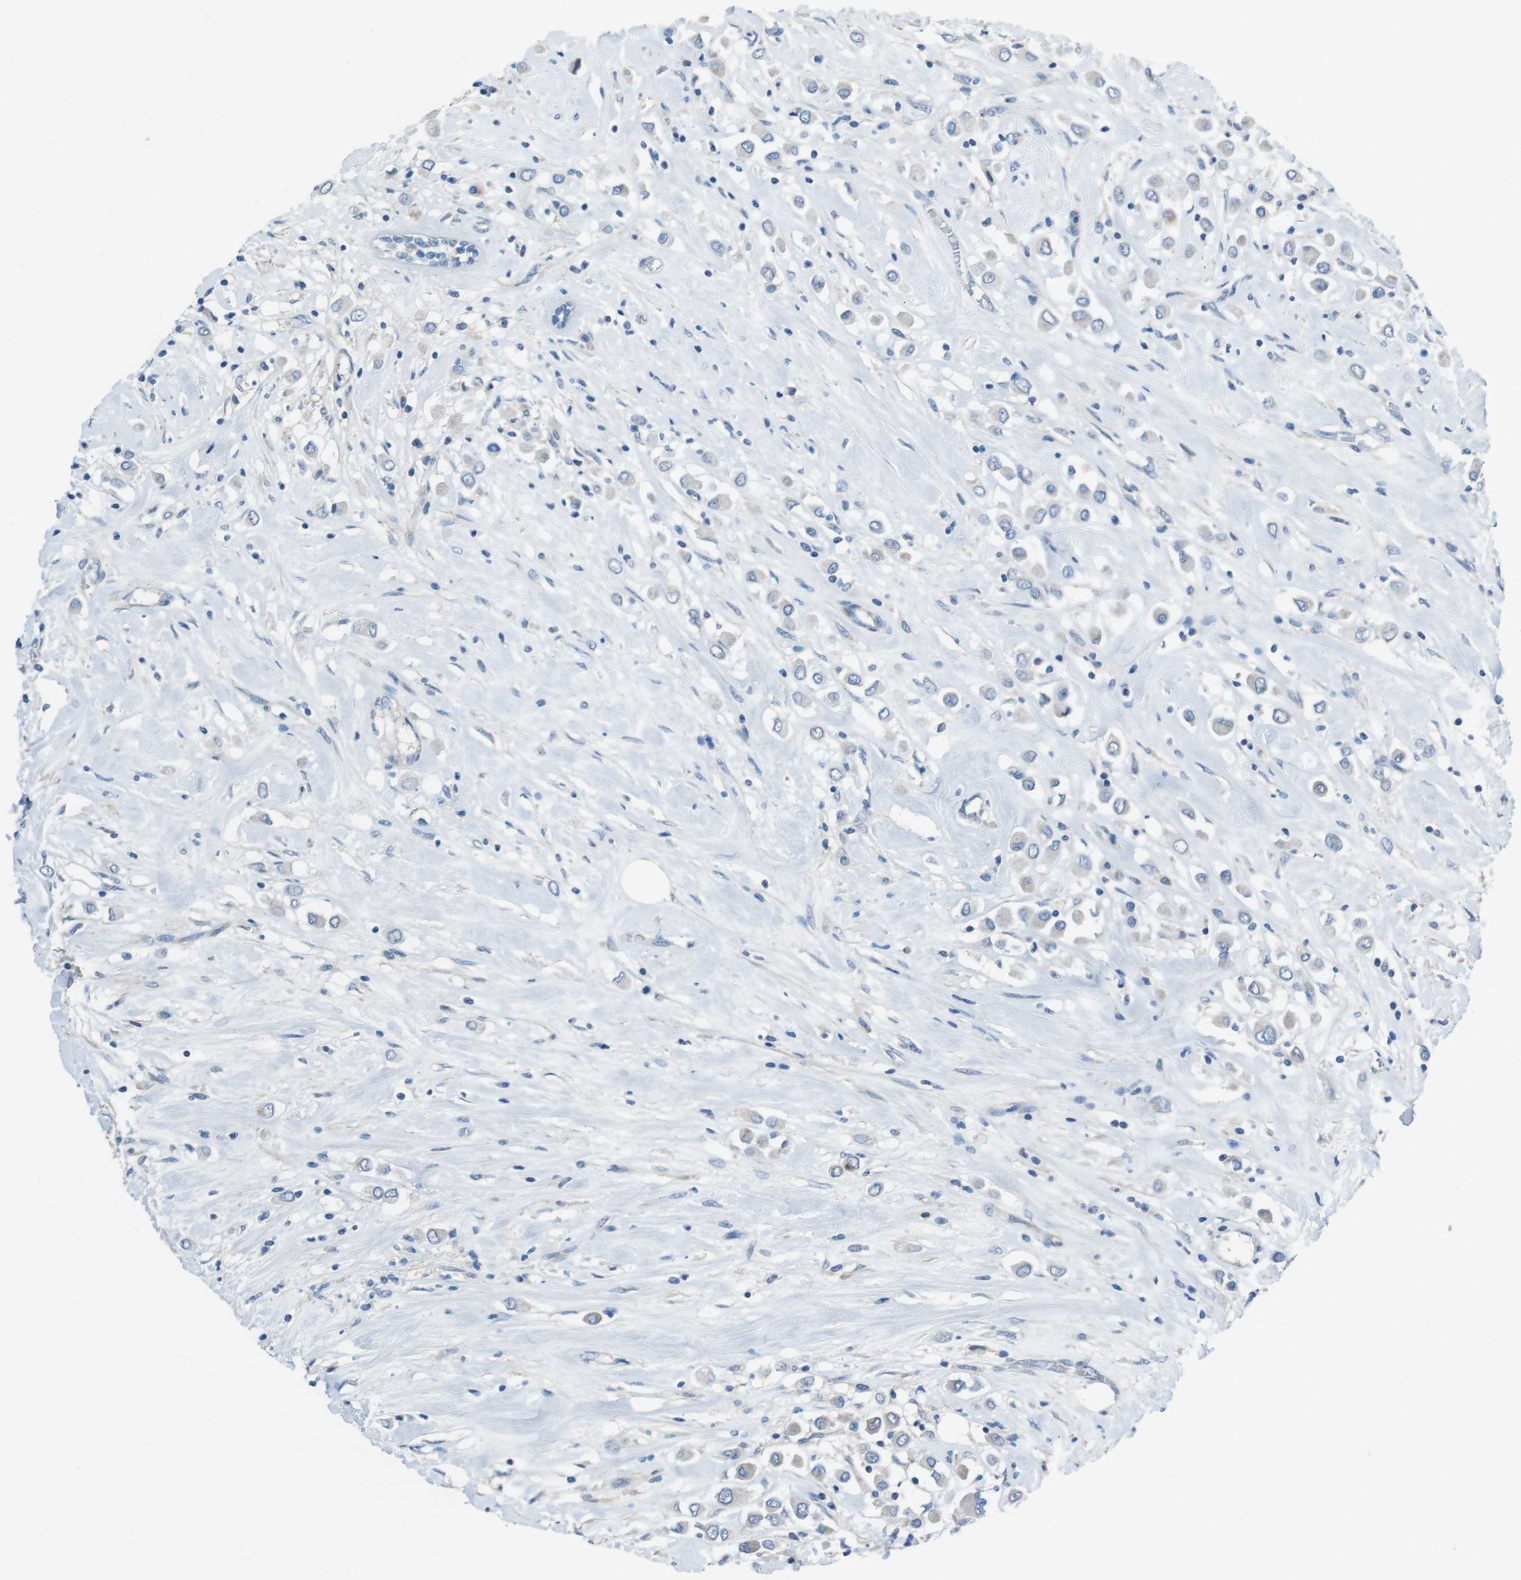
{"staining": {"intensity": "negative", "quantity": "none", "location": "none"}, "tissue": "breast cancer", "cell_type": "Tumor cells", "image_type": "cancer", "snomed": [{"axis": "morphology", "description": "Duct carcinoma"}, {"axis": "topography", "description": "Breast"}], "caption": "High power microscopy image of an immunohistochemistry (IHC) image of breast invasive ductal carcinoma, revealing no significant positivity in tumor cells.", "gene": "CYP2C8", "patient": {"sex": "female", "age": 61}}